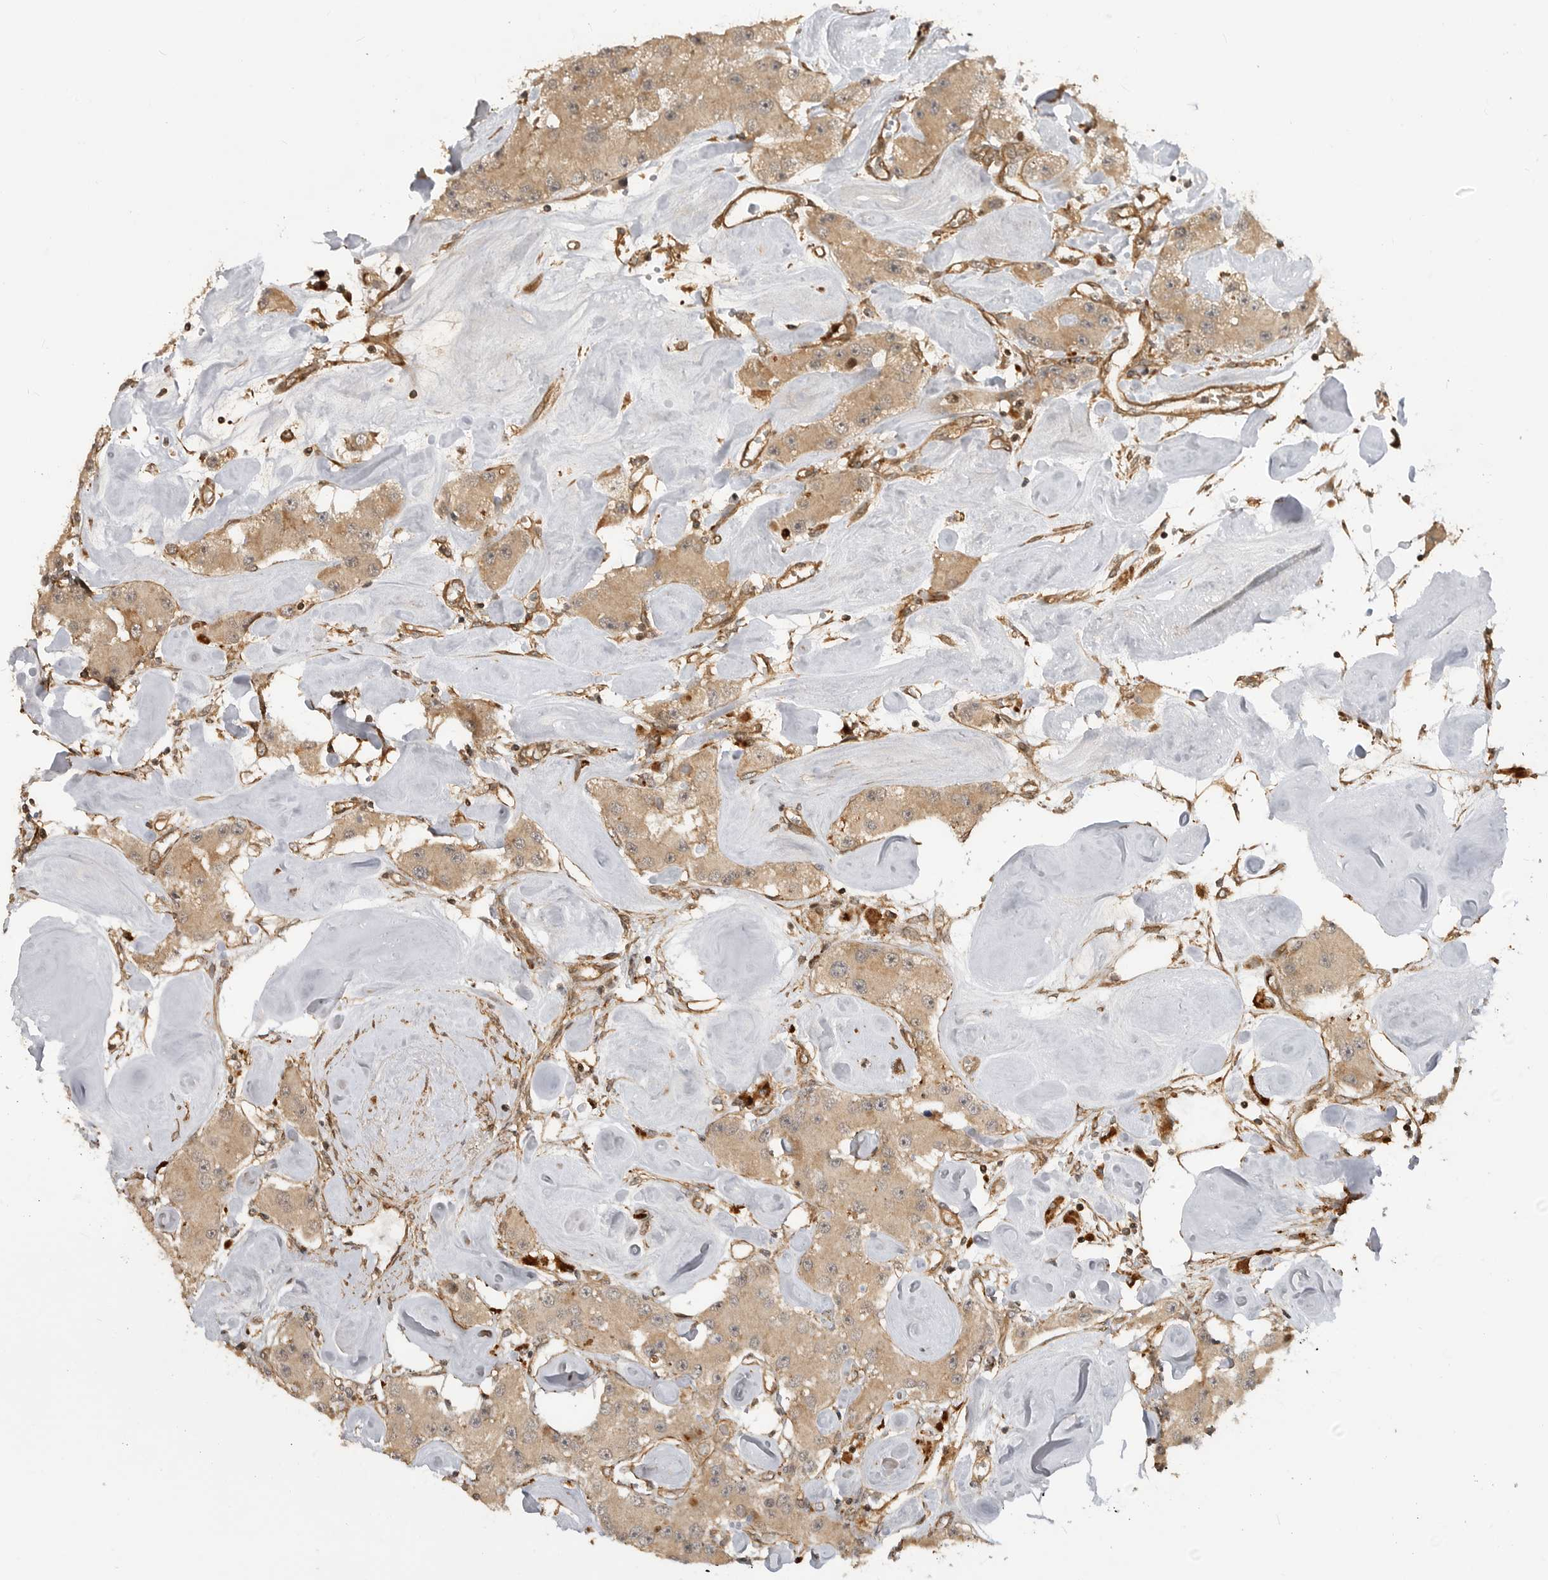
{"staining": {"intensity": "weak", "quantity": ">75%", "location": "cytoplasmic/membranous"}, "tissue": "carcinoid", "cell_type": "Tumor cells", "image_type": "cancer", "snomed": [{"axis": "morphology", "description": "Carcinoid, malignant, NOS"}, {"axis": "topography", "description": "Pancreas"}], "caption": "Immunohistochemical staining of human carcinoid exhibits low levels of weak cytoplasmic/membranous protein expression in approximately >75% of tumor cells. The staining was performed using DAB, with brown indicating positive protein expression. Nuclei are stained blue with hematoxylin.", "gene": "ADPRS", "patient": {"sex": "male", "age": 41}}